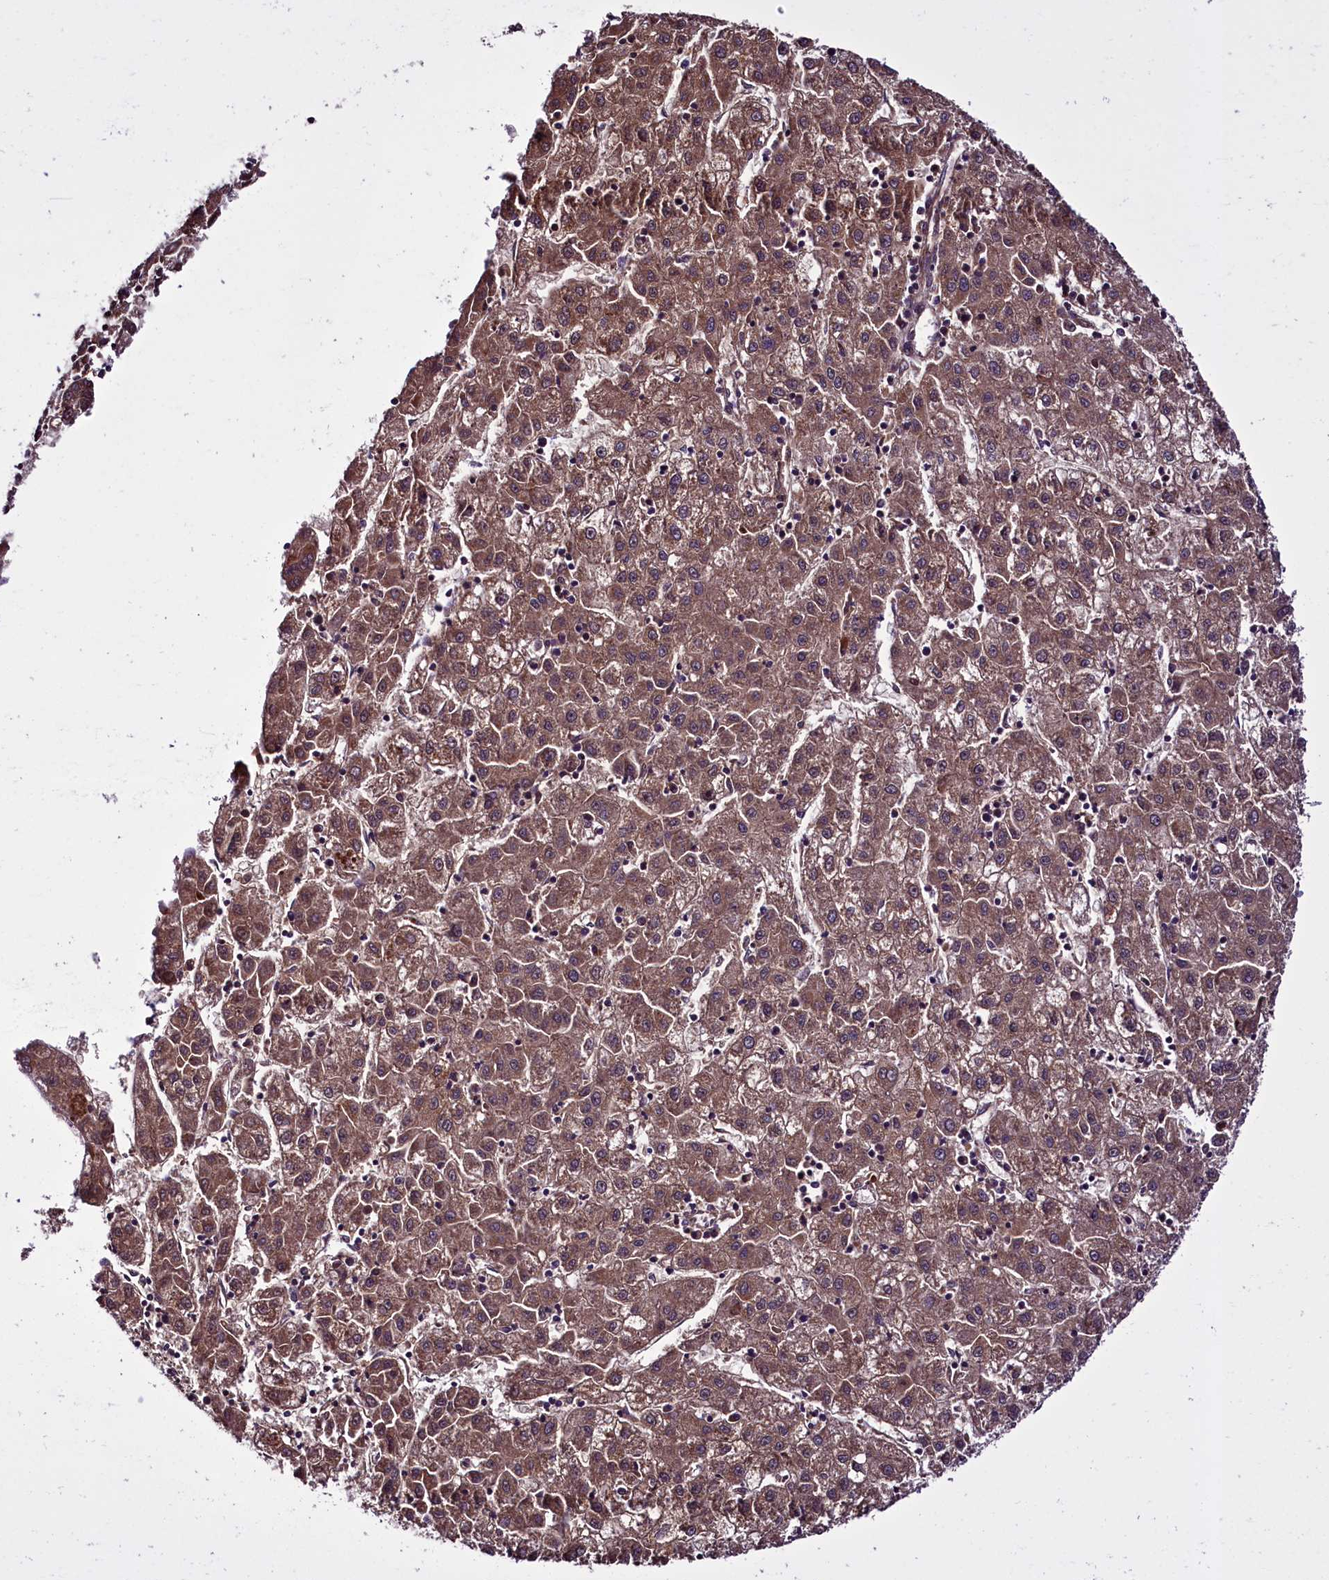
{"staining": {"intensity": "moderate", "quantity": ">75%", "location": "cytoplasmic/membranous"}, "tissue": "liver cancer", "cell_type": "Tumor cells", "image_type": "cancer", "snomed": [{"axis": "morphology", "description": "Carcinoma, Hepatocellular, NOS"}, {"axis": "topography", "description": "Liver"}], "caption": "Liver cancer (hepatocellular carcinoma) stained for a protein demonstrates moderate cytoplasmic/membranous positivity in tumor cells.", "gene": "RPUSD2", "patient": {"sex": "male", "age": 72}}